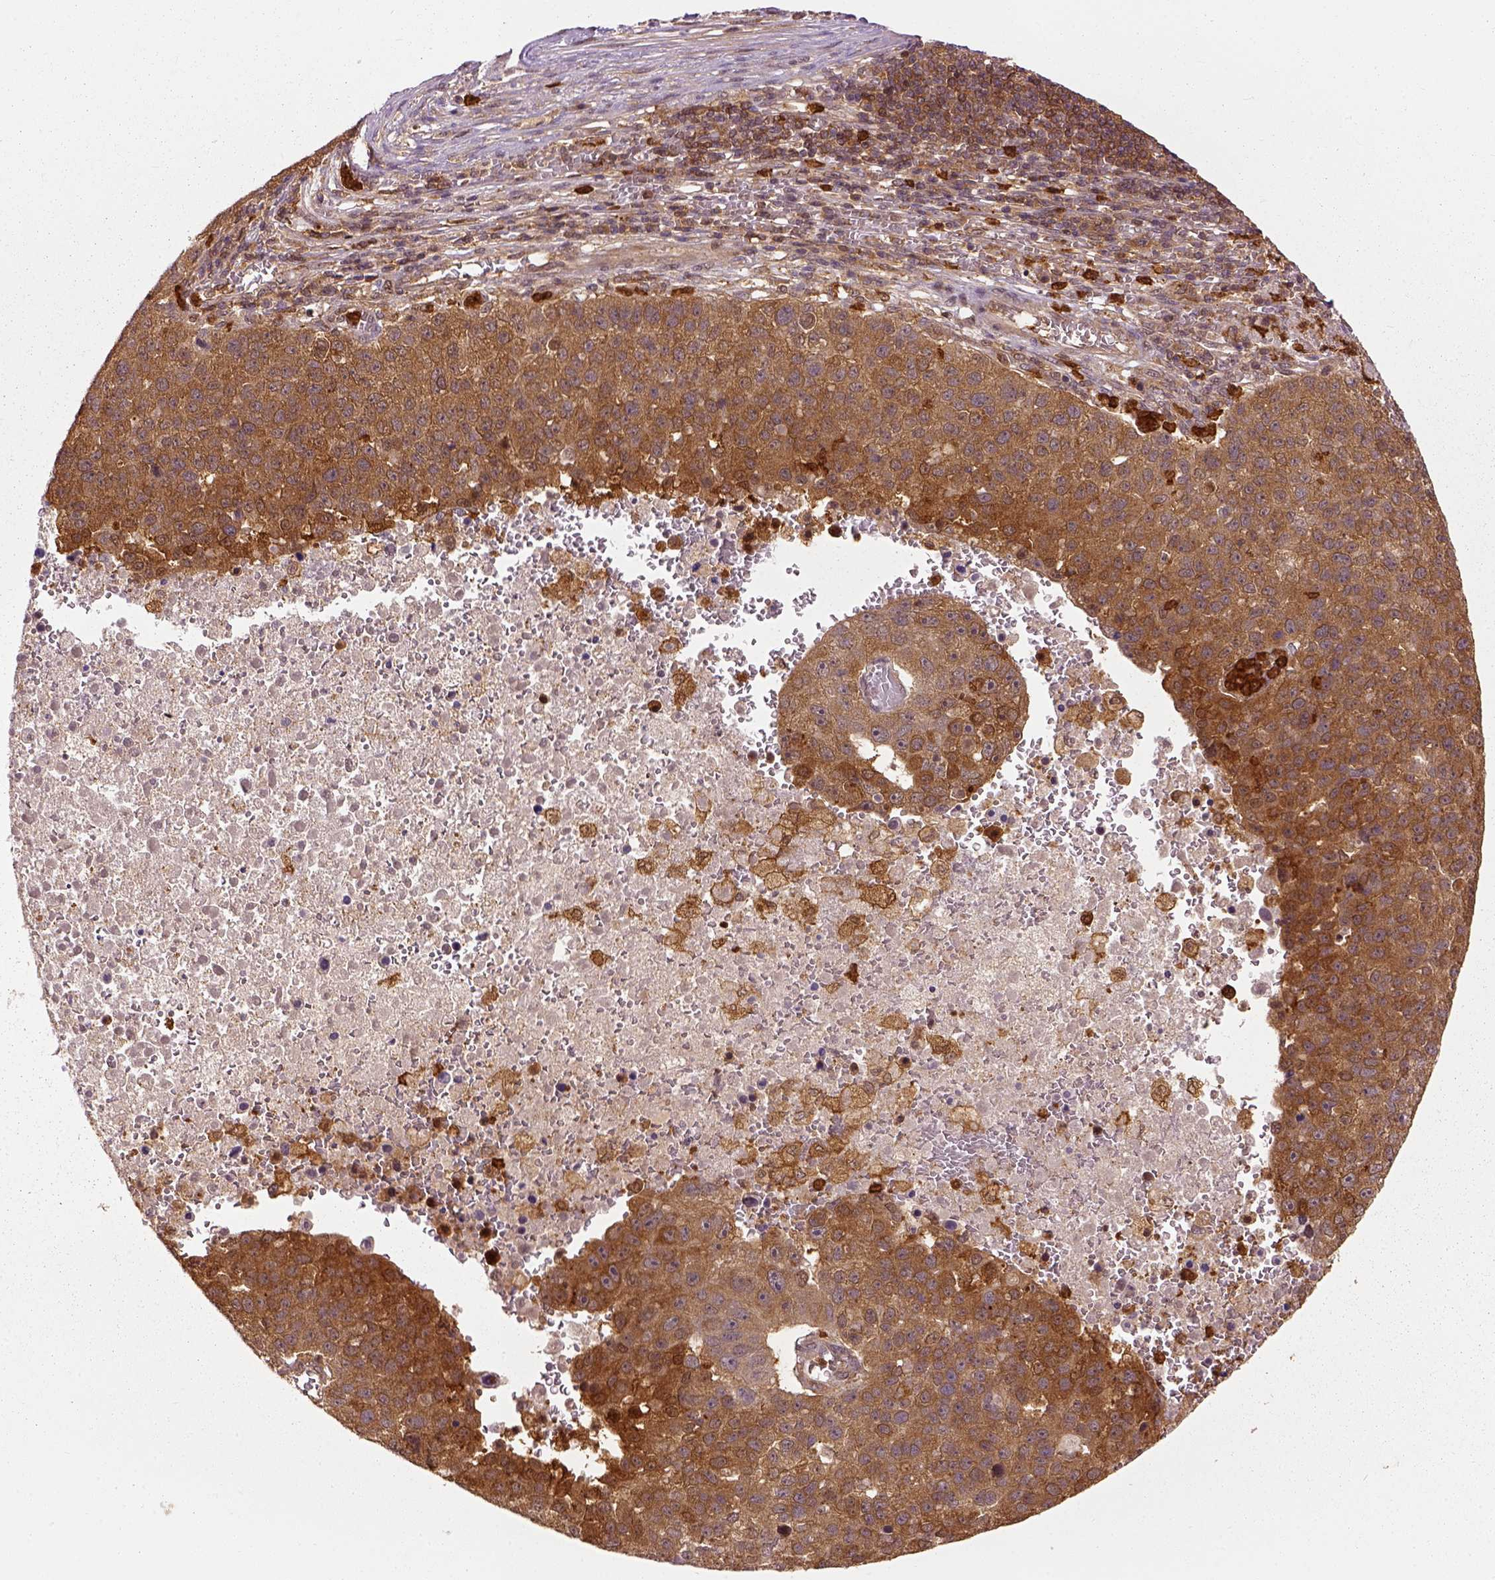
{"staining": {"intensity": "moderate", "quantity": ">75%", "location": "cytoplasmic/membranous"}, "tissue": "pancreatic cancer", "cell_type": "Tumor cells", "image_type": "cancer", "snomed": [{"axis": "morphology", "description": "Adenocarcinoma, NOS"}, {"axis": "topography", "description": "Pancreas"}], "caption": "A brown stain shows moderate cytoplasmic/membranous expression of a protein in pancreatic adenocarcinoma tumor cells. (DAB (3,3'-diaminobenzidine) IHC with brightfield microscopy, high magnification).", "gene": "GPI", "patient": {"sex": "female", "age": 61}}